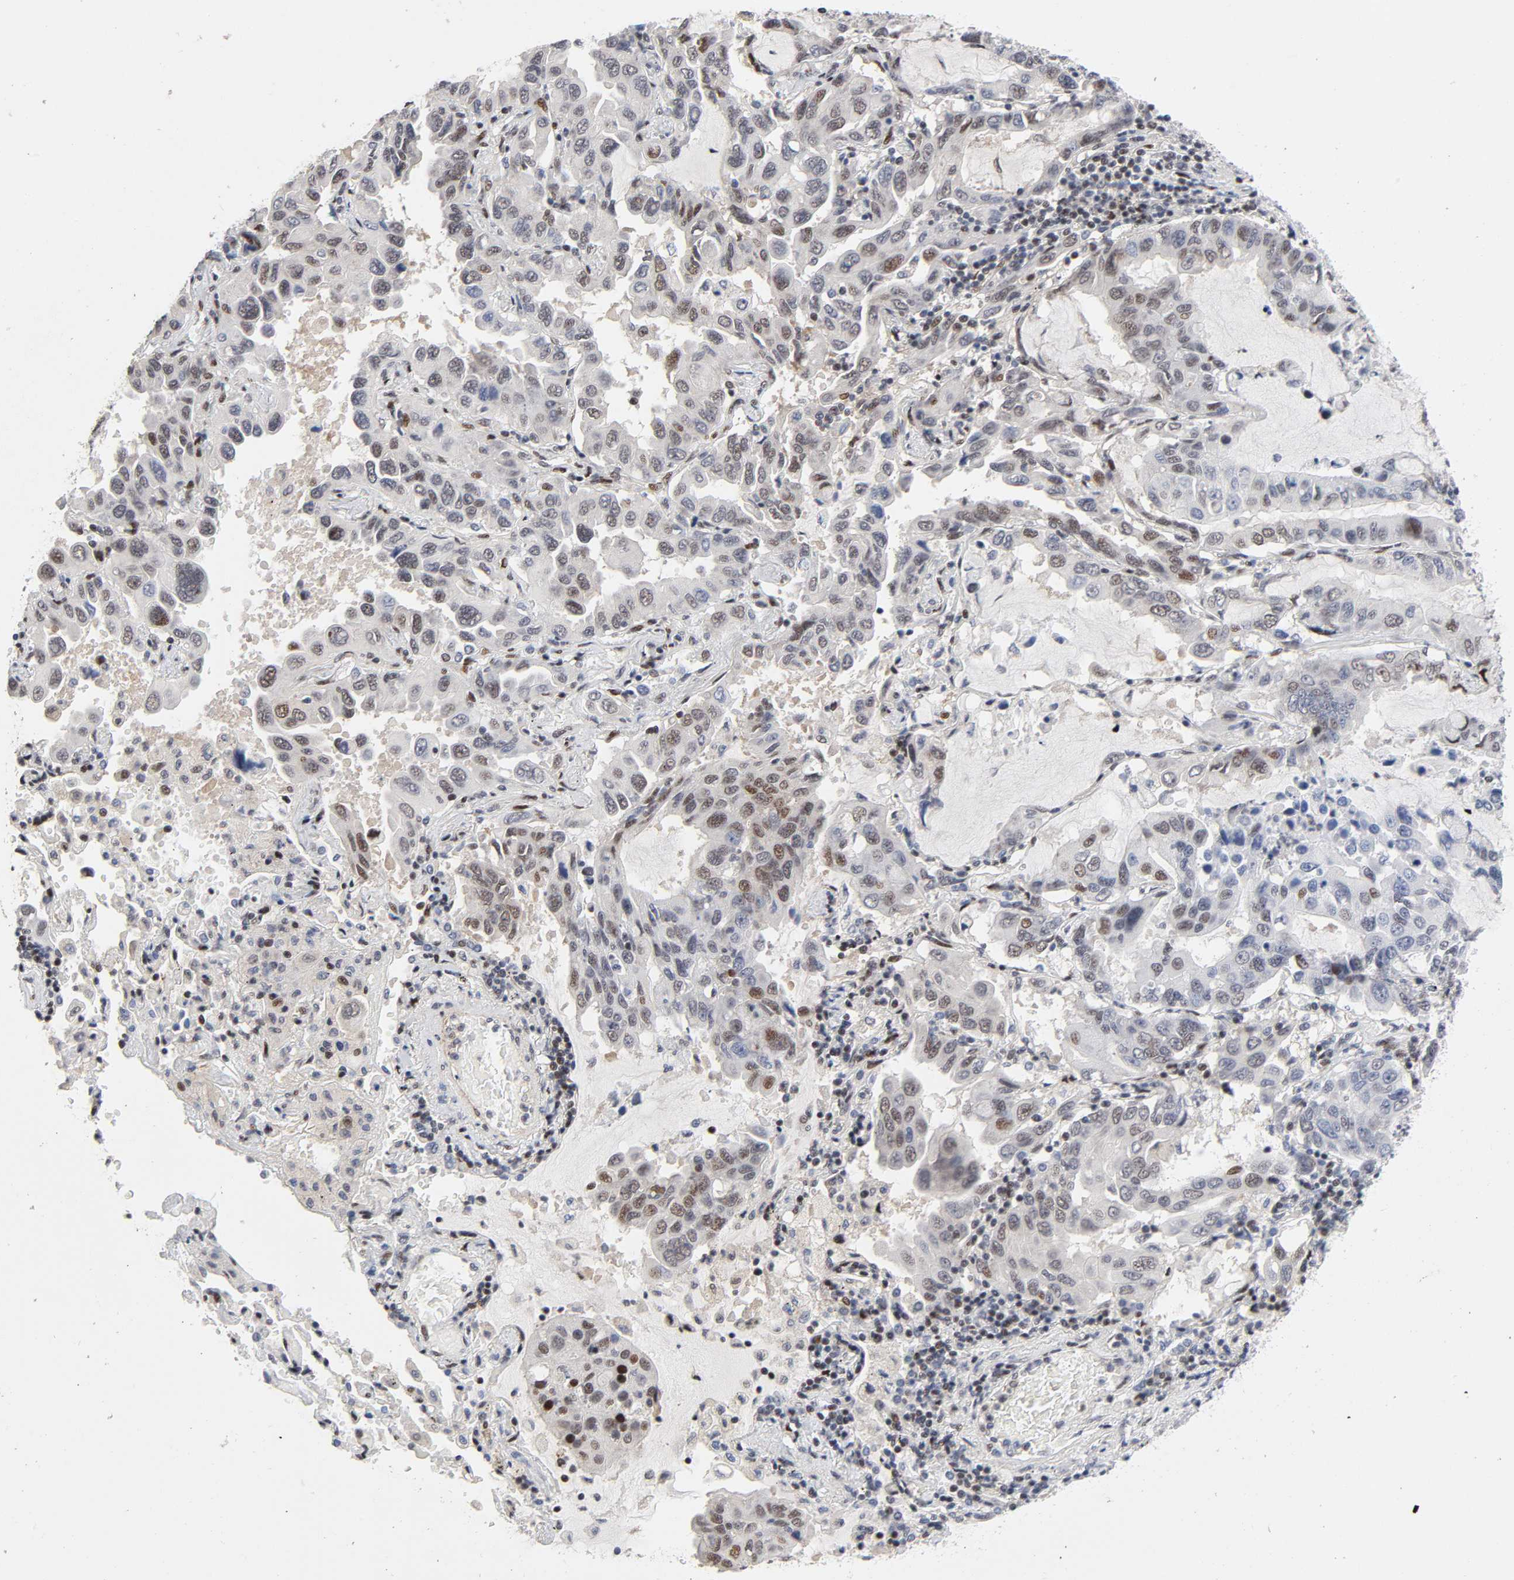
{"staining": {"intensity": "moderate", "quantity": "25%-75%", "location": "nuclear"}, "tissue": "lung cancer", "cell_type": "Tumor cells", "image_type": "cancer", "snomed": [{"axis": "morphology", "description": "Adenocarcinoma, NOS"}, {"axis": "topography", "description": "Lung"}], "caption": "Lung adenocarcinoma was stained to show a protein in brown. There is medium levels of moderate nuclear expression in about 25%-75% of tumor cells.", "gene": "STK38", "patient": {"sex": "male", "age": 64}}